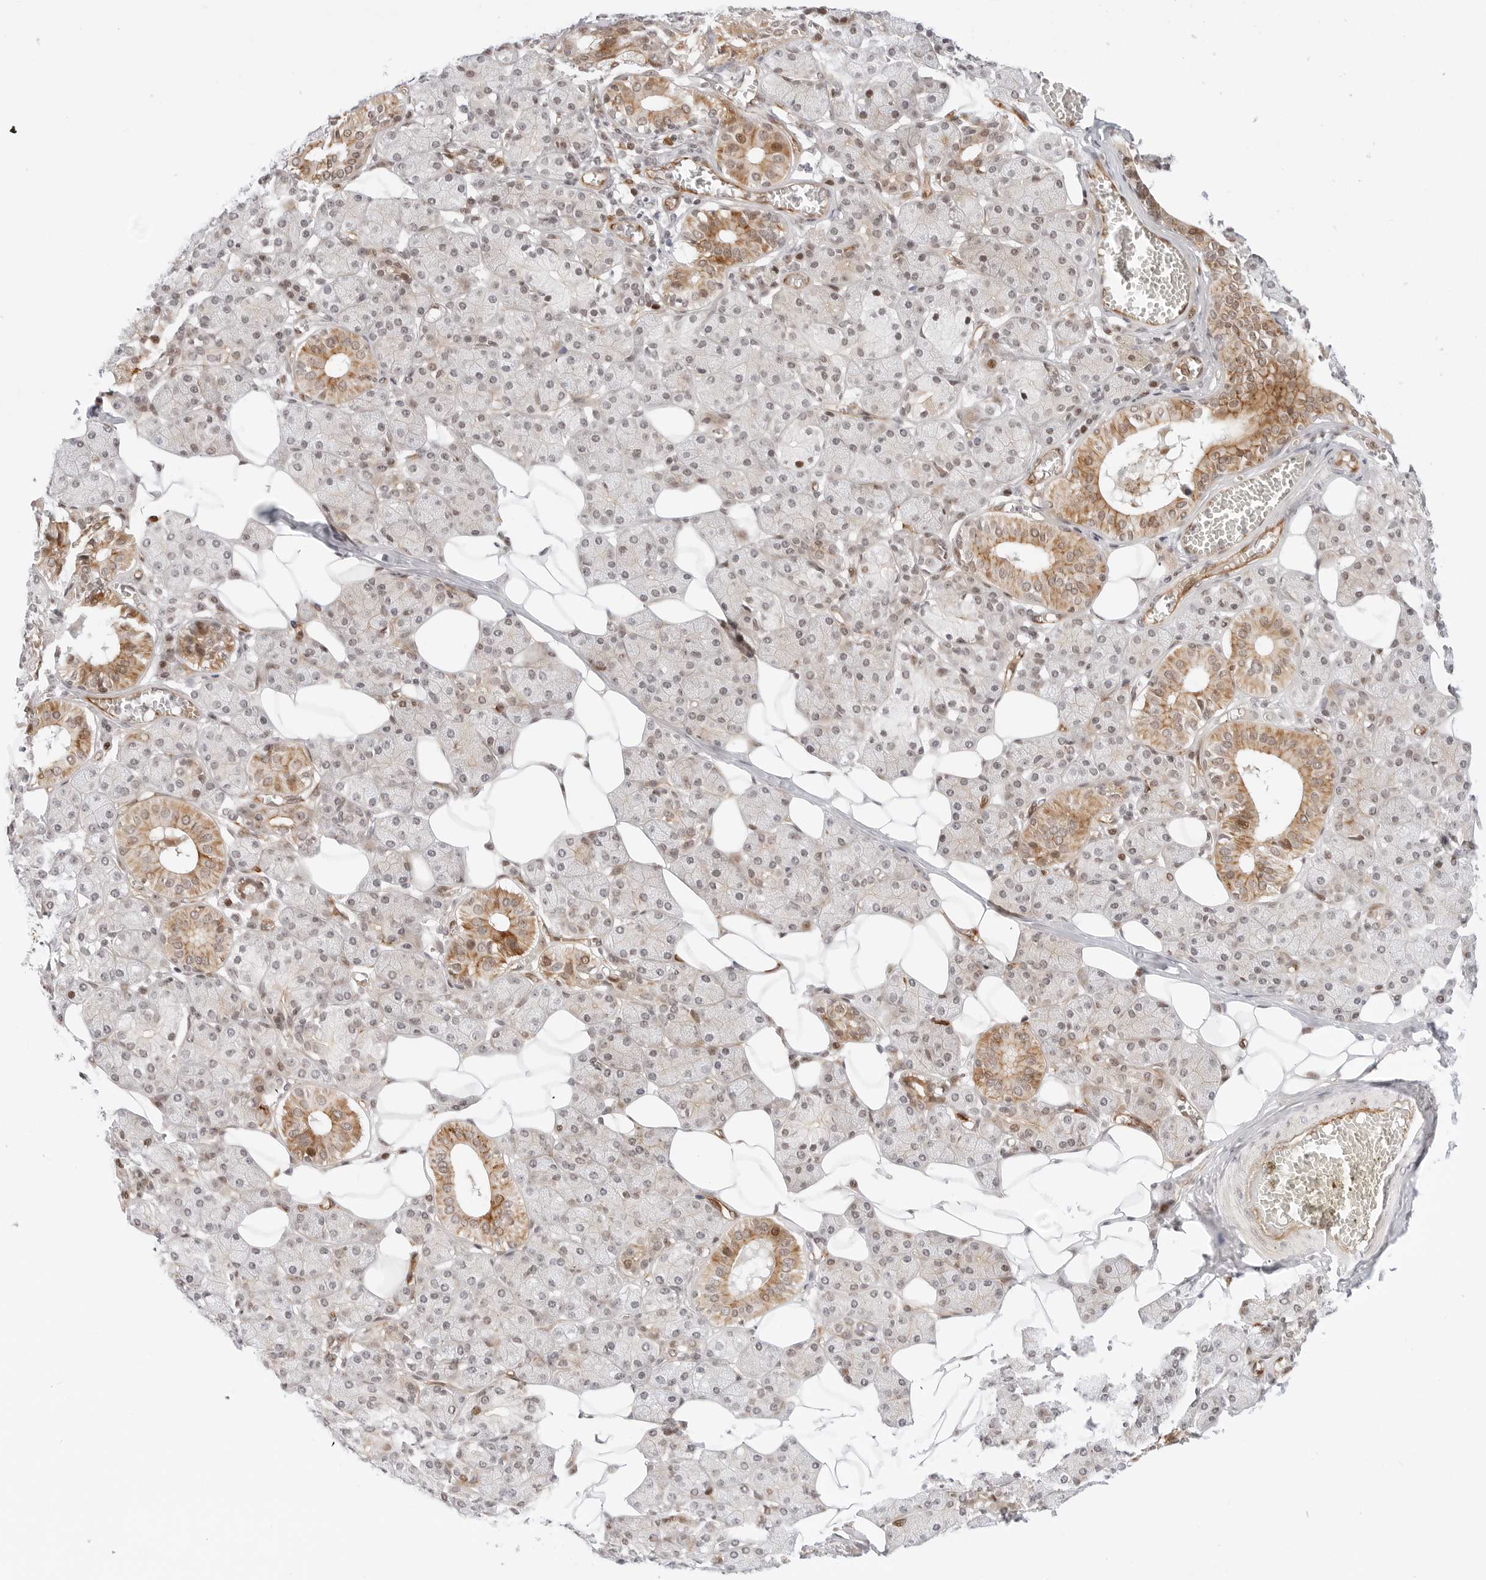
{"staining": {"intensity": "moderate", "quantity": "25%-75%", "location": "cytoplasmic/membranous,nuclear"}, "tissue": "salivary gland", "cell_type": "Glandular cells", "image_type": "normal", "snomed": [{"axis": "morphology", "description": "Normal tissue, NOS"}, {"axis": "topography", "description": "Salivary gland"}], "caption": "Brown immunohistochemical staining in unremarkable human salivary gland reveals moderate cytoplasmic/membranous,nuclear positivity in about 25%-75% of glandular cells. Using DAB (brown) and hematoxylin (blue) stains, captured at high magnification using brightfield microscopy.", "gene": "ZNF613", "patient": {"sex": "female", "age": 33}}